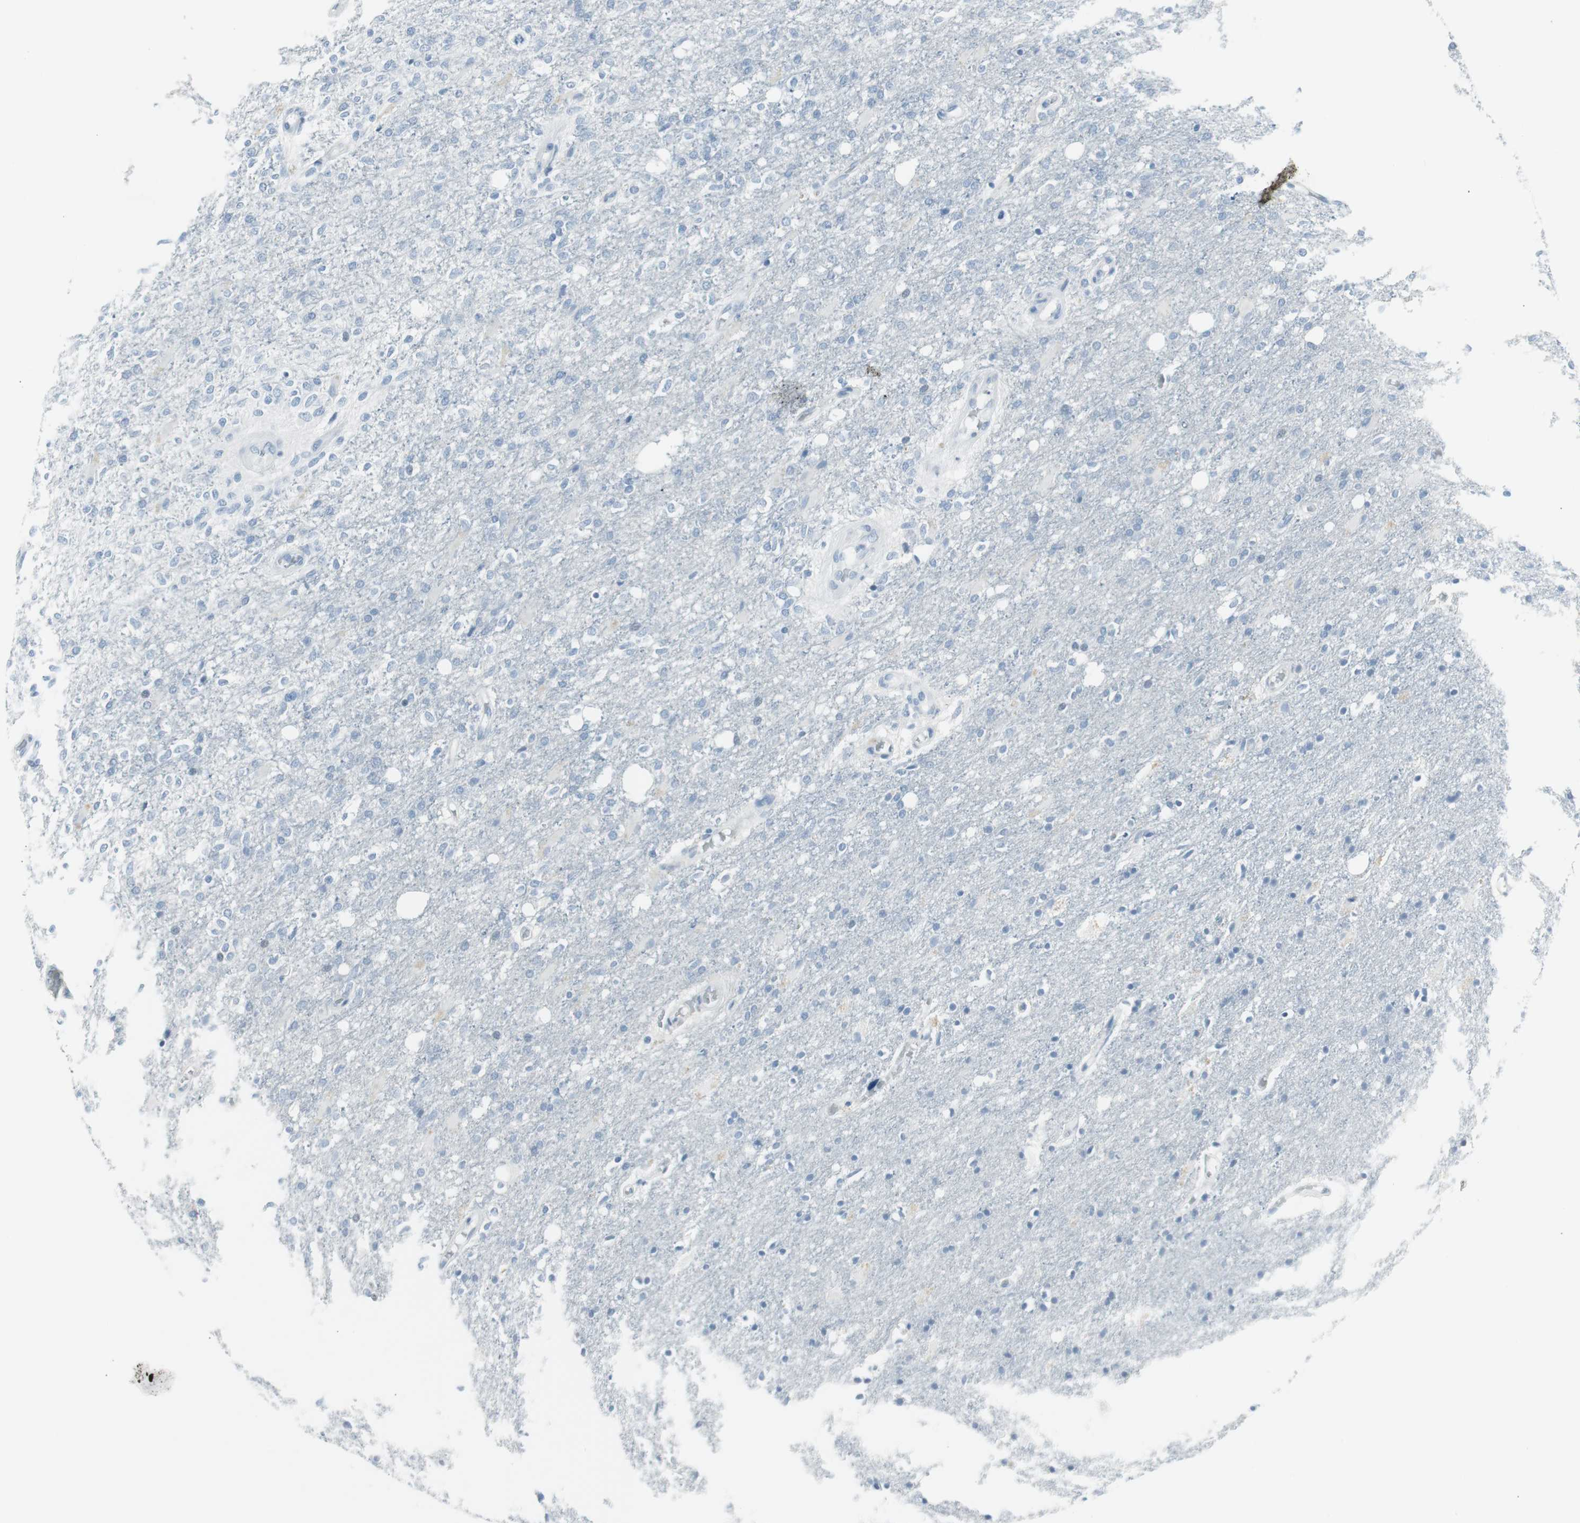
{"staining": {"intensity": "negative", "quantity": "none", "location": "none"}, "tissue": "glioma", "cell_type": "Tumor cells", "image_type": "cancer", "snomed": [{"axis": "morphology", "description": "Normal tissue, NOS"}, {"axis": "morphology", "description": "Glioma, malignant, High grade"}, {"axis": "topography", "description": "Cerebral cortex"}], "caption": "A high-resolution histopathology image shows immunohistochemistry (IHC) staining of glioma, which reveals no significant positivity in tumor cells.", "gene": "AGR2", "patient": {"sex": "male", "age": 77}}